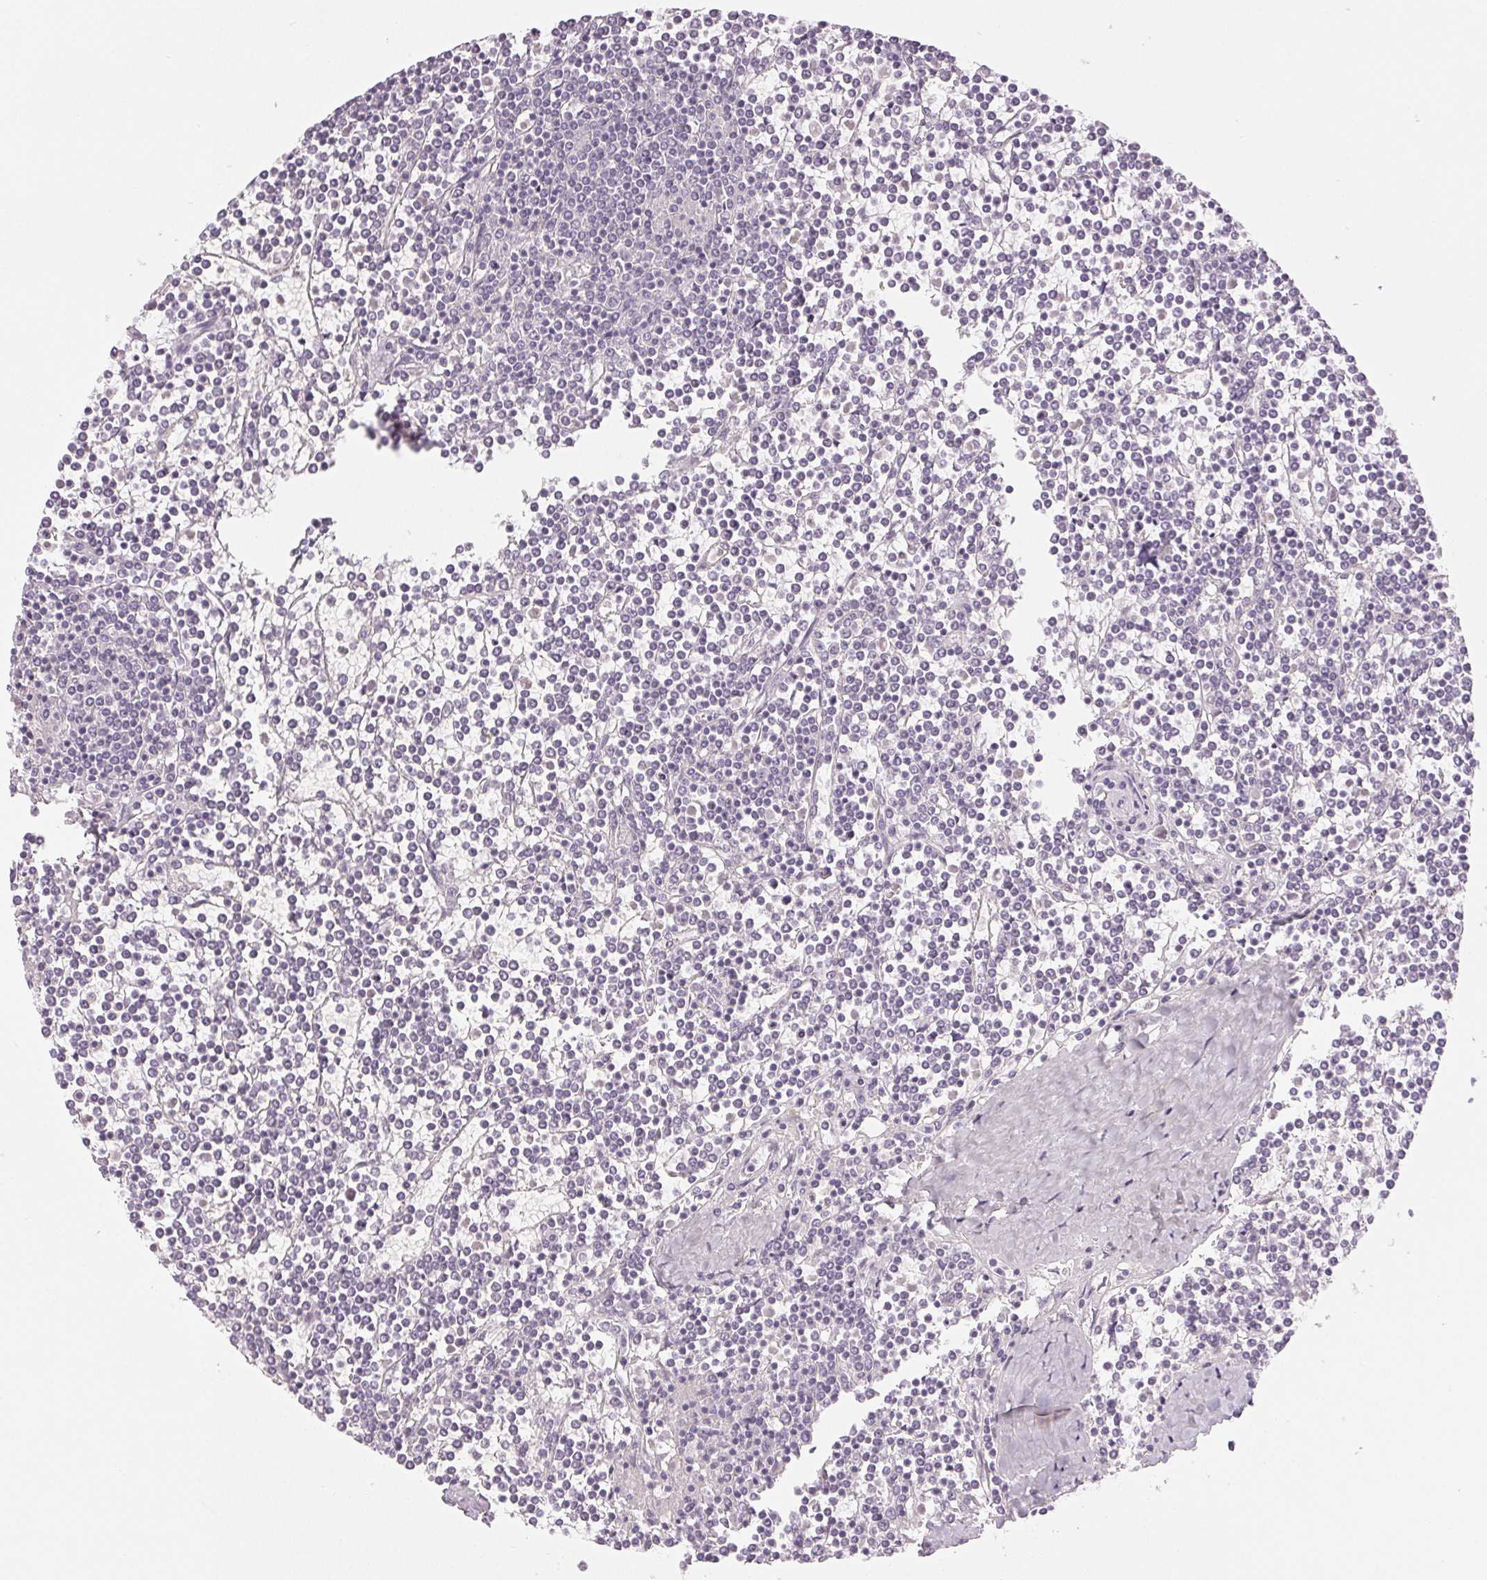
{"staining": {"intensity": "negative", "quantity": "none", "location": "none"}, "tissue": "lymphoma", "cell_type": "Tumor cells", "image_type": "cancer", "snomed": [{"axis": "morphology", "description": "Malignant lymphoma, non-Hodgkin's type, Low grade"}, {"axis": "topography", "description": "Spleen"}], "caption": "Lymphoma was stained to show a protein in brown. There is no significant expression in tumor cells.", "gene": "DNAJC6", "patient": {"sex": "female", "age": 19}}